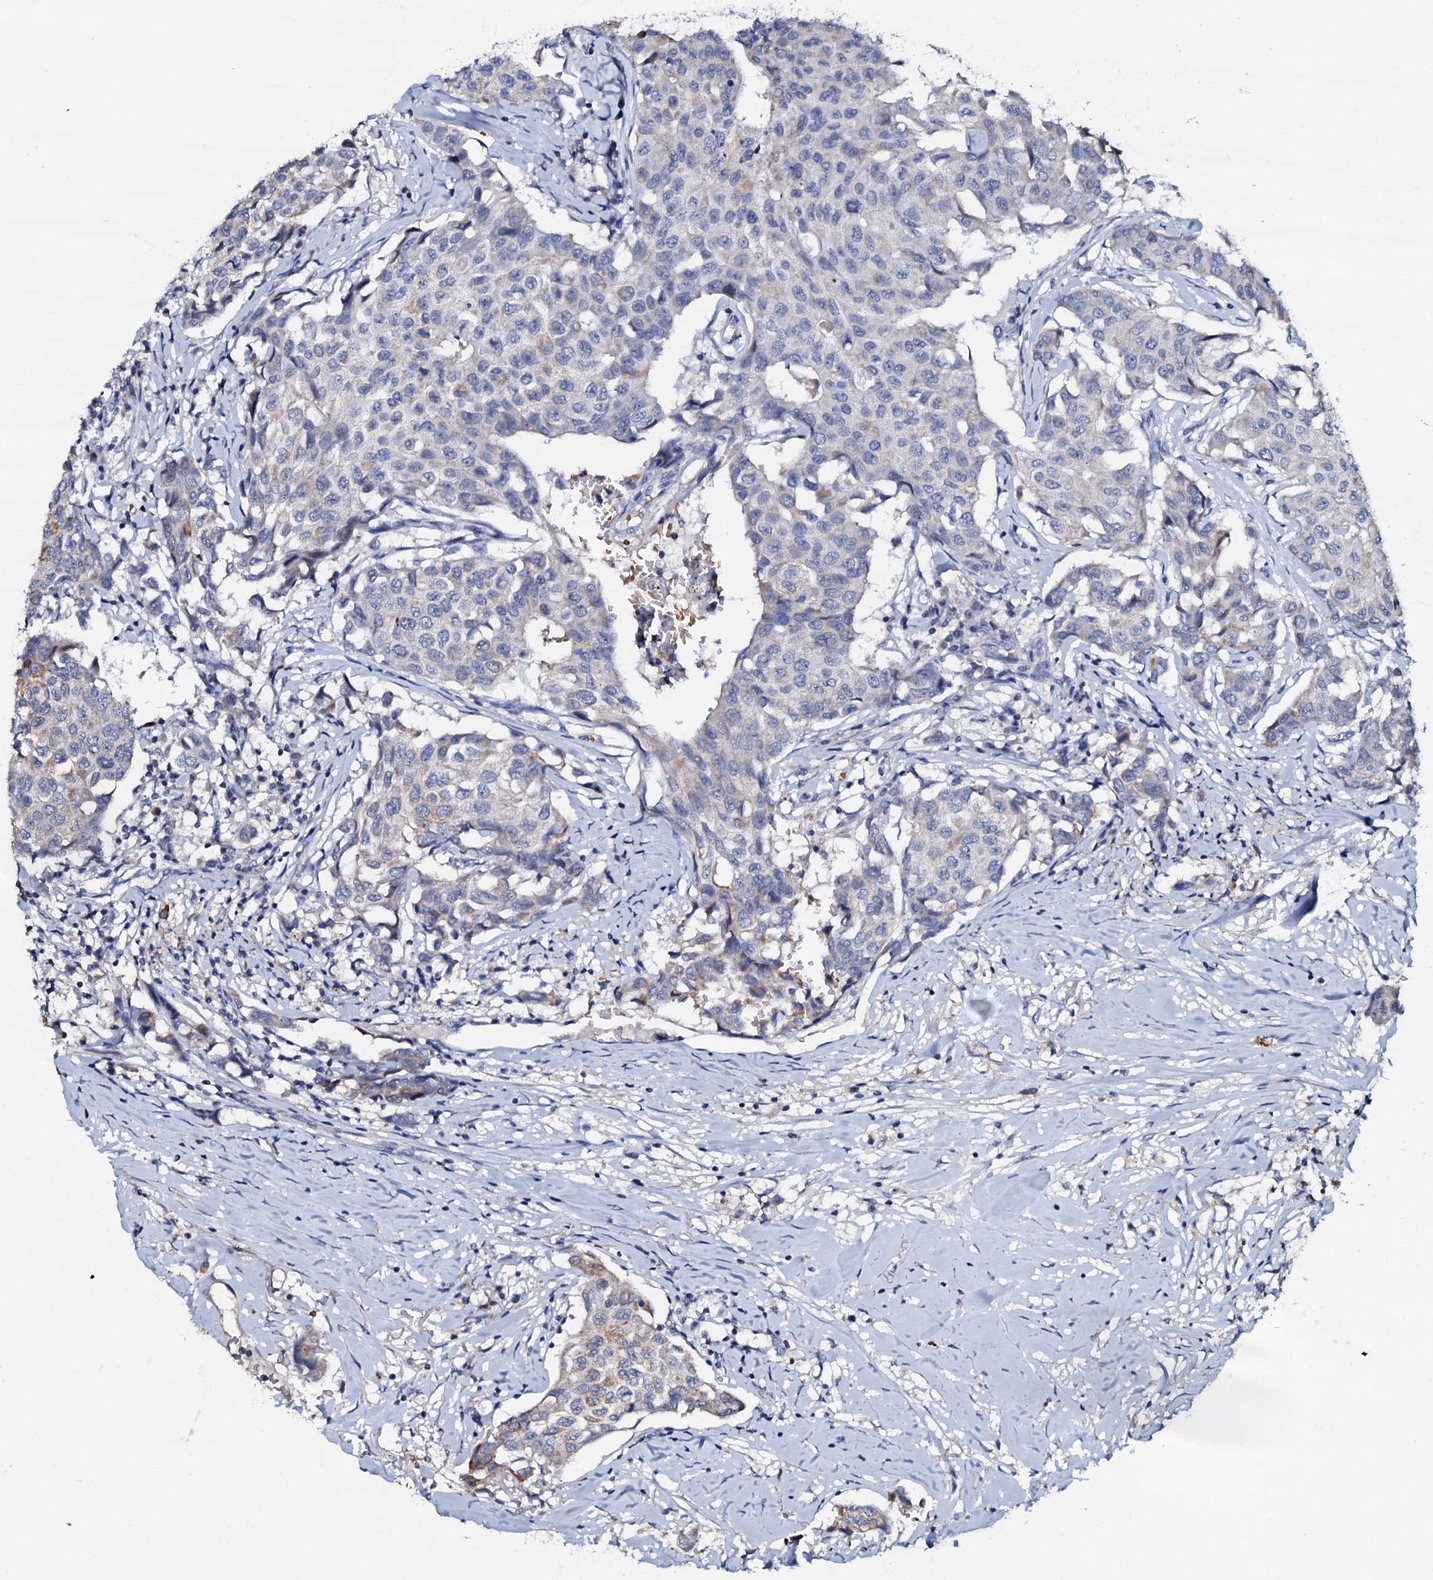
{"staining": {"intensity": "weak", "quantity": "<25%", "location": "cytoplasmic/membranous"}, "tissue": "breast cancer", "cell_type": "Tumor cells", "image_type": "cancer", "snomed": [{"axis": "morphology", "description": "Duct carcinoma"}, {"axis": "topography", "description": "Breast"}], "caption": "Immunohistochemical staining of human breast cancer displays no significant staining in tumor cells.", "gene": "CPNE2", "patient": {"sex": "female", "age": 80}}